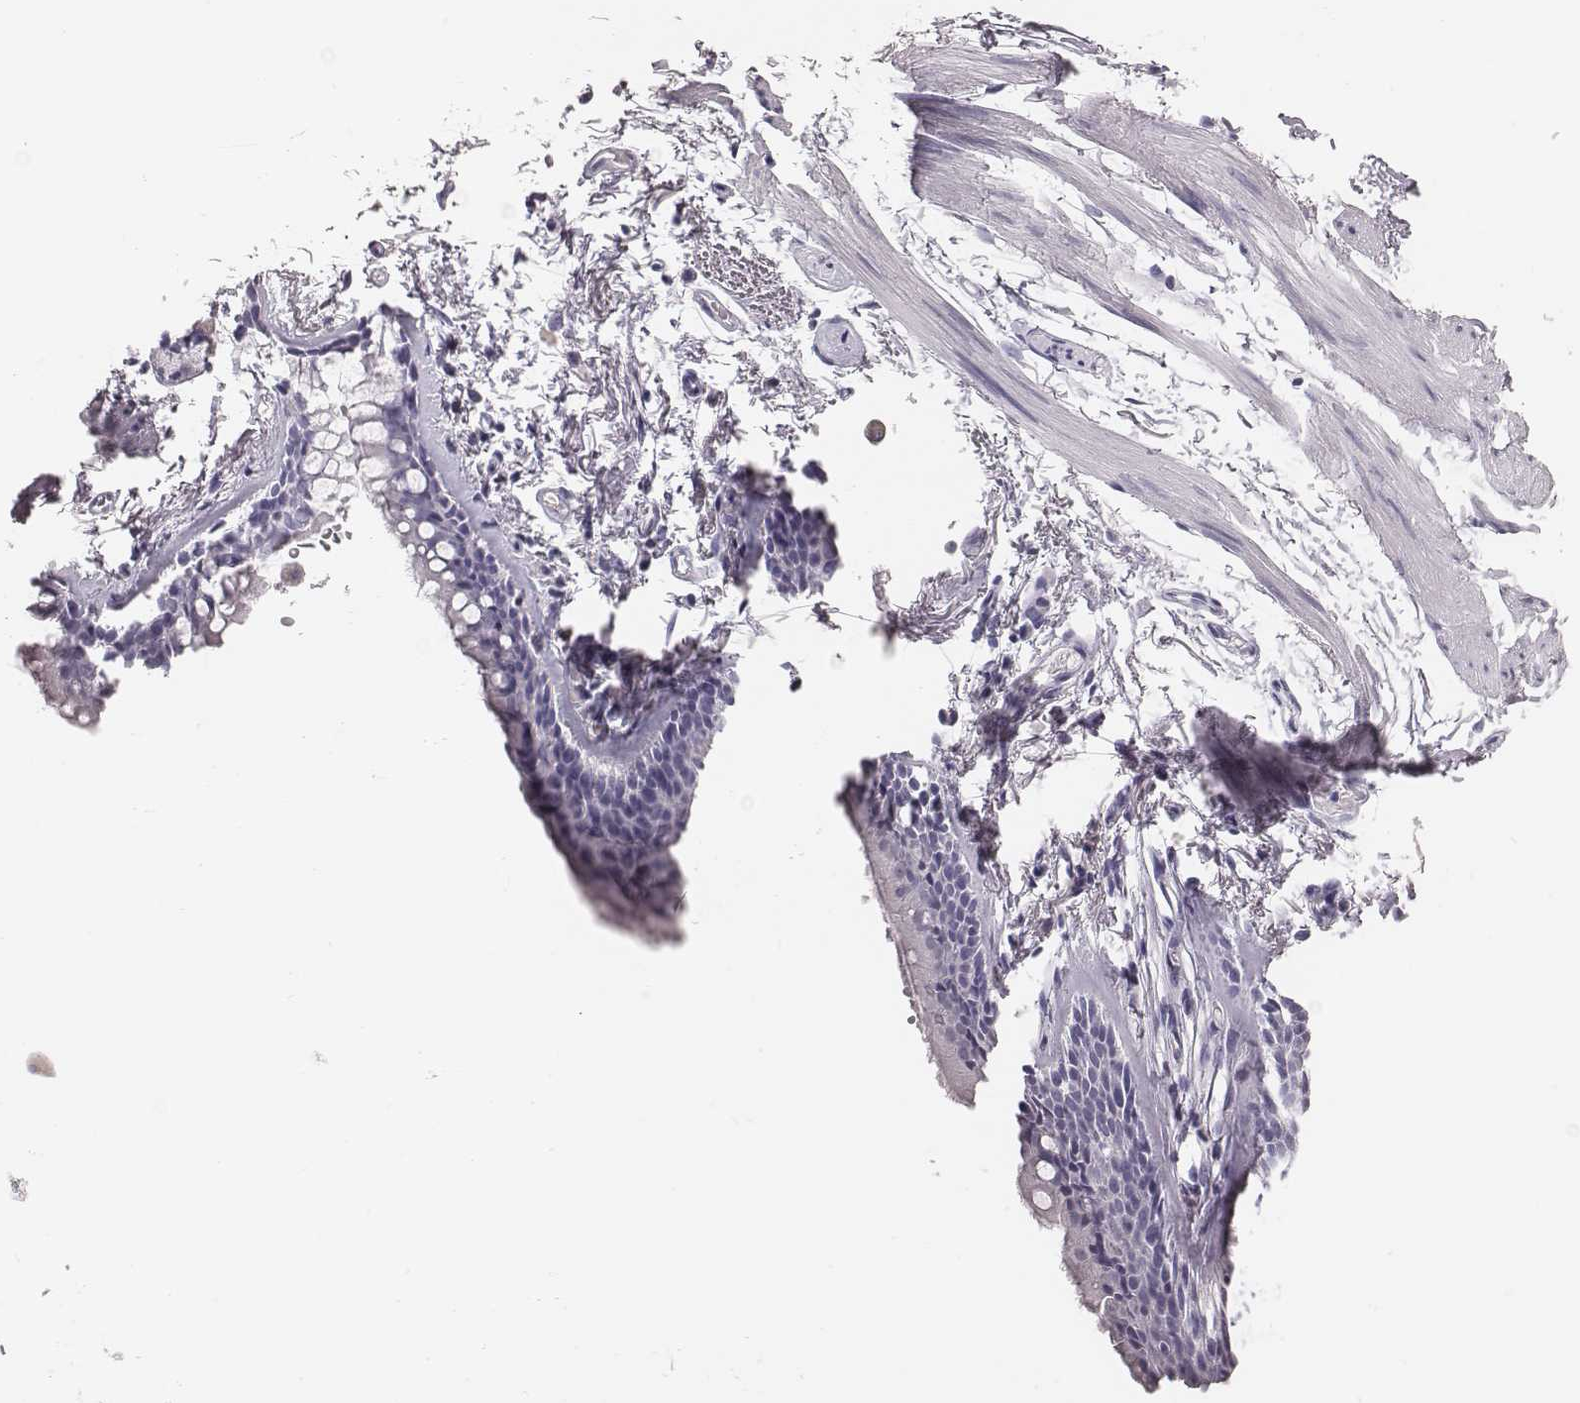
{"staining": {"intensity": "negative", "quantity": "none", "location": "none"}, "tissue": "adipose tissue", "cell_type": "Adipocytes", "image_type": "normal", "snomed": [{"axis": "morphology", "description": "Normal tissue, NOS"}, {"axis": "topography", "description": "Cartilage tissue"}, {"axis": "topography", "description": "Bronchus"}], "caption": "Adipocytes are negative for protein expression in benign human adipose tissue. Brightfield microscopy of IHC stained with DAB (brown) and hematoxylin (blue), captured at high magnification.", "gene": "CSH1", "patient": {"sex": "female", "age": 79}}